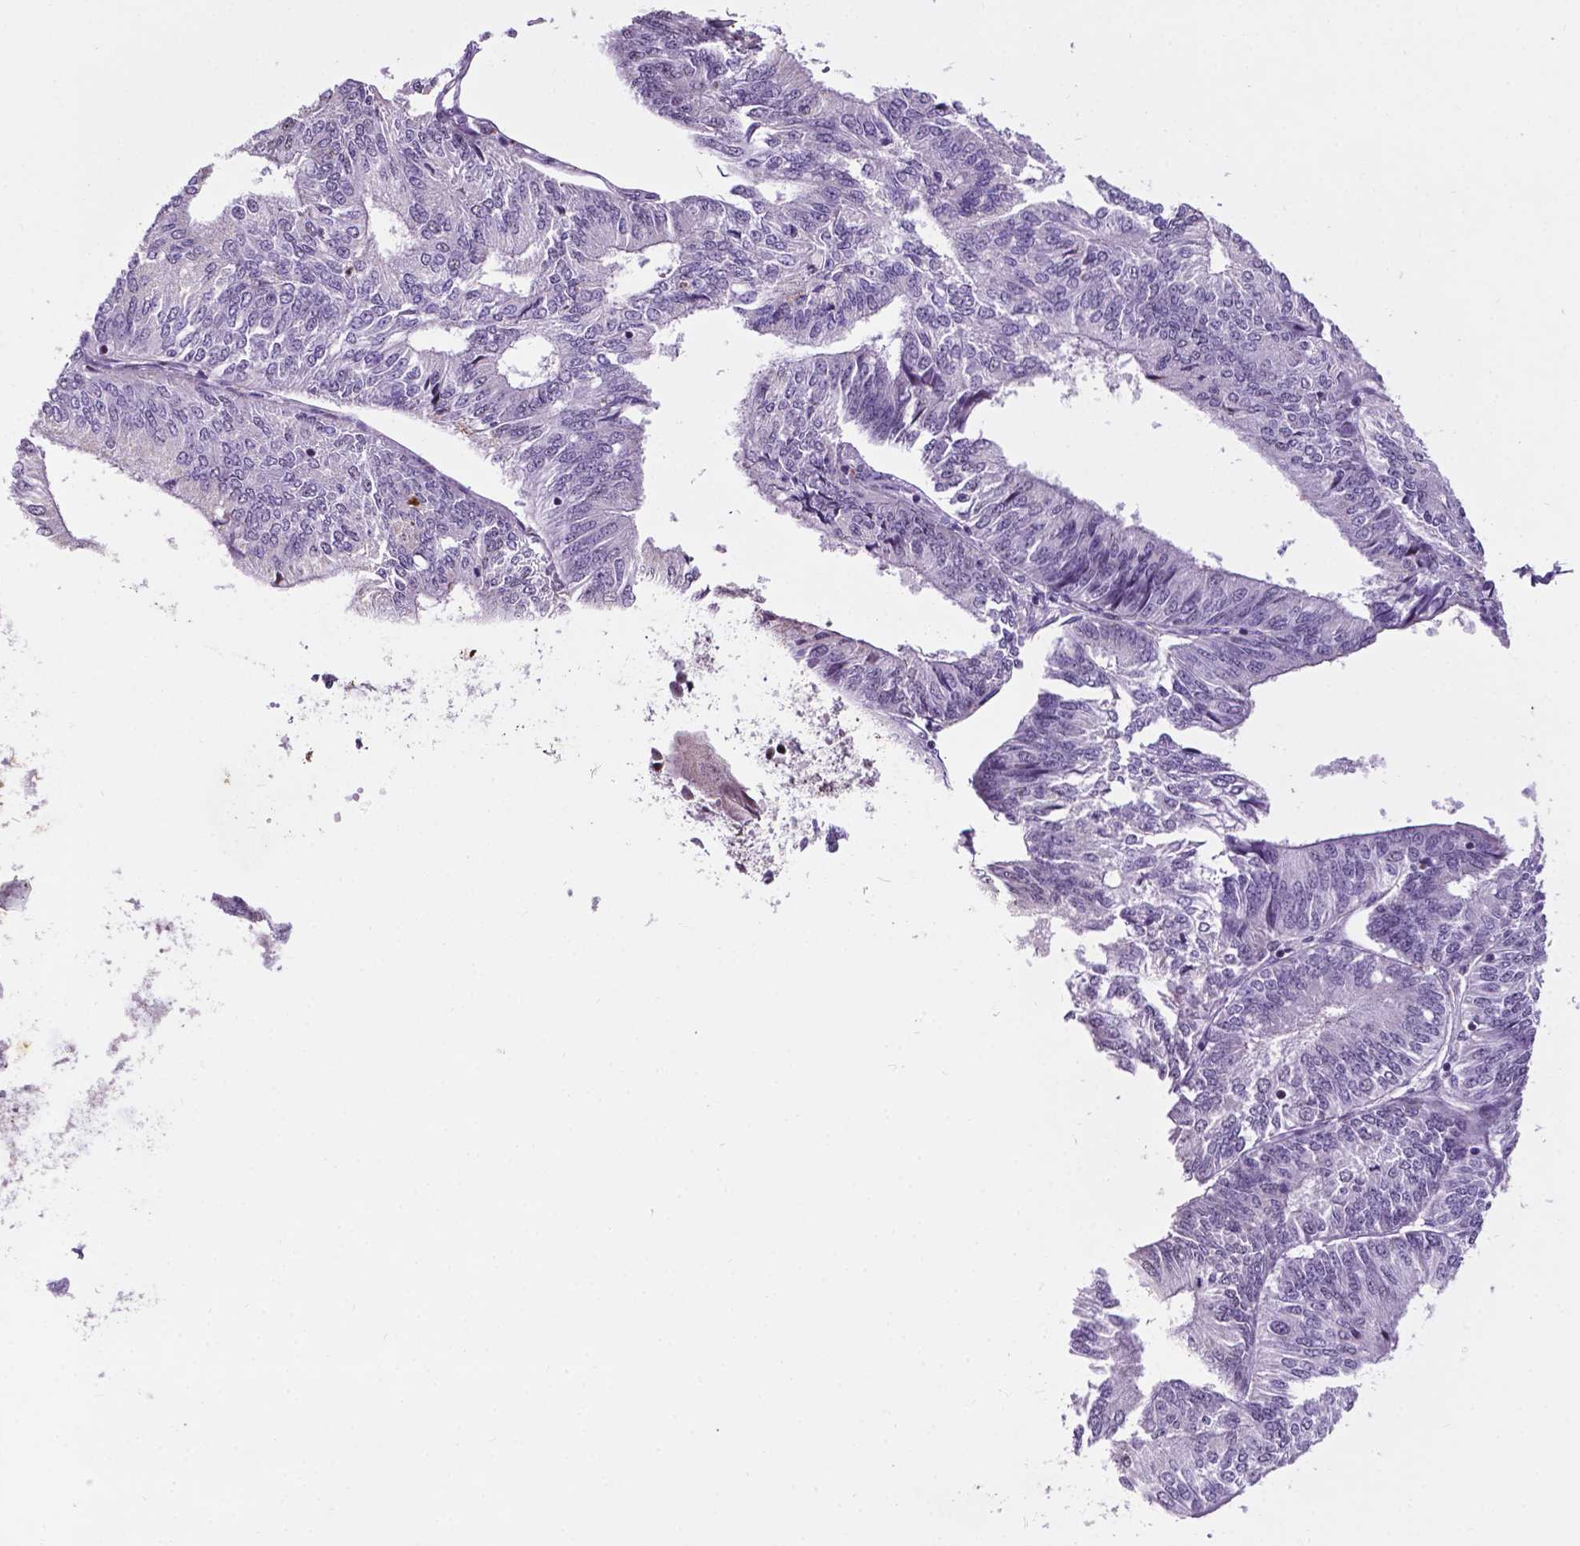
{"staining": {"intensity": "negative", "quantity": "none", "location": "none"}, "tissue": "endometrial cancer", "cell_type": "Tumor cells", "image_type": "cancer", "snomed": [{"axis": "morphology", "description": "Adenocarcinoma, NOS"}, {"axis": "topography", "description": "Endometrium"}], "caption": "Immunohistochemistry (IHC) histopathology image of neoplastic tissue: endometrial cancer stained with DAB demonstrates no significant protein staining in tumor cells.", "gene": "SMAD3", "patient": {"sex": "female", "age": 58}}